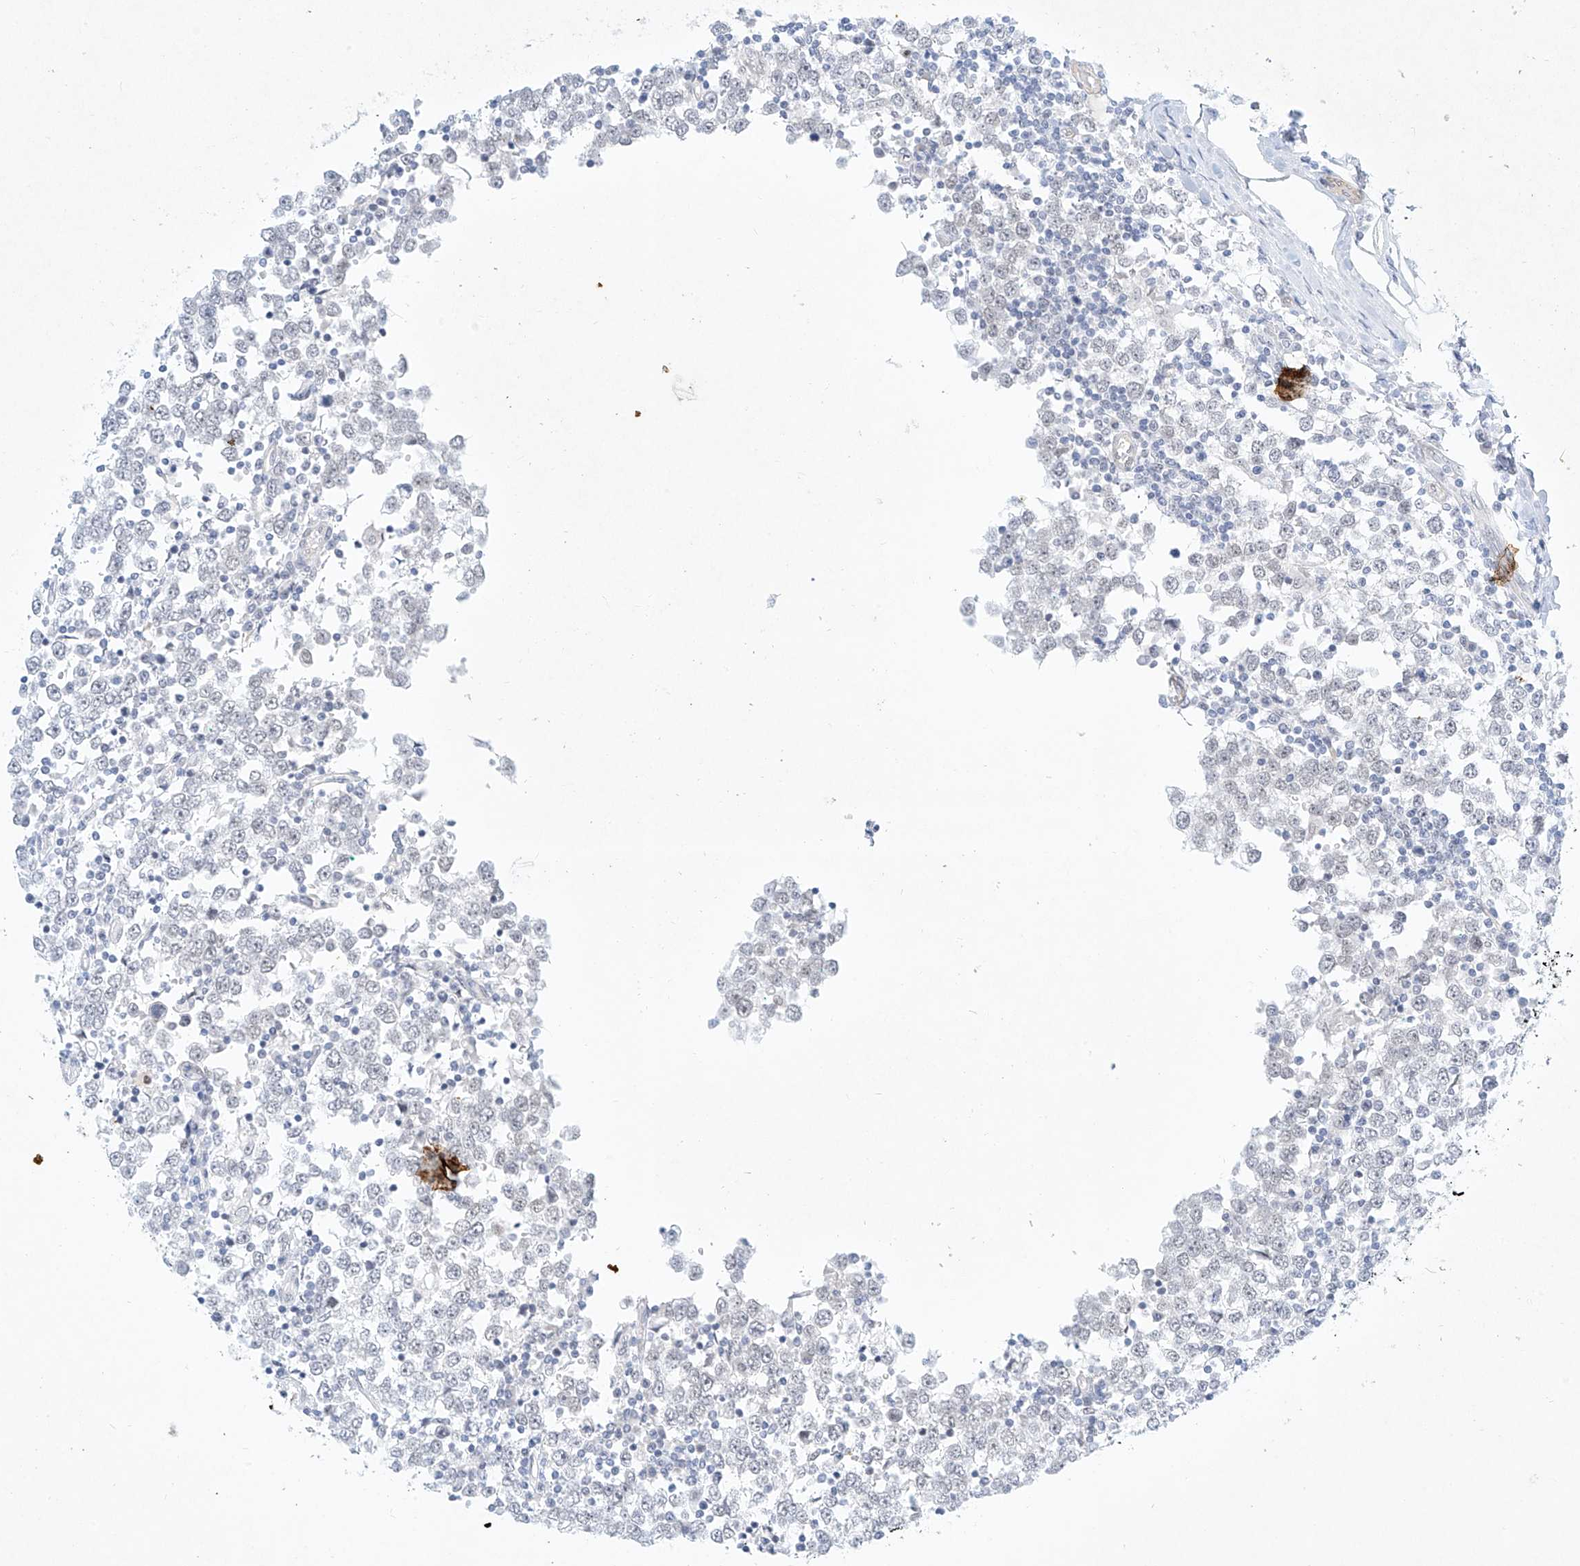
{"staining": {"intensity": "negative", "quantity": "none", "location": "none"}, "tissue": "testis cancer", "cell_type": "Tumor cells", "image_type": "cancer", "snomed": [{"axis": "morphology", "description": "Seminoma, NOS"}, {"axis": "topography", "description": "Testis"}], "caption": "This is an IHC histopathology image of seminoma (testis). There is no positivity in tumor cells.", "gene": "REEP2", "patient": {"sex": "male", "age": 65}}